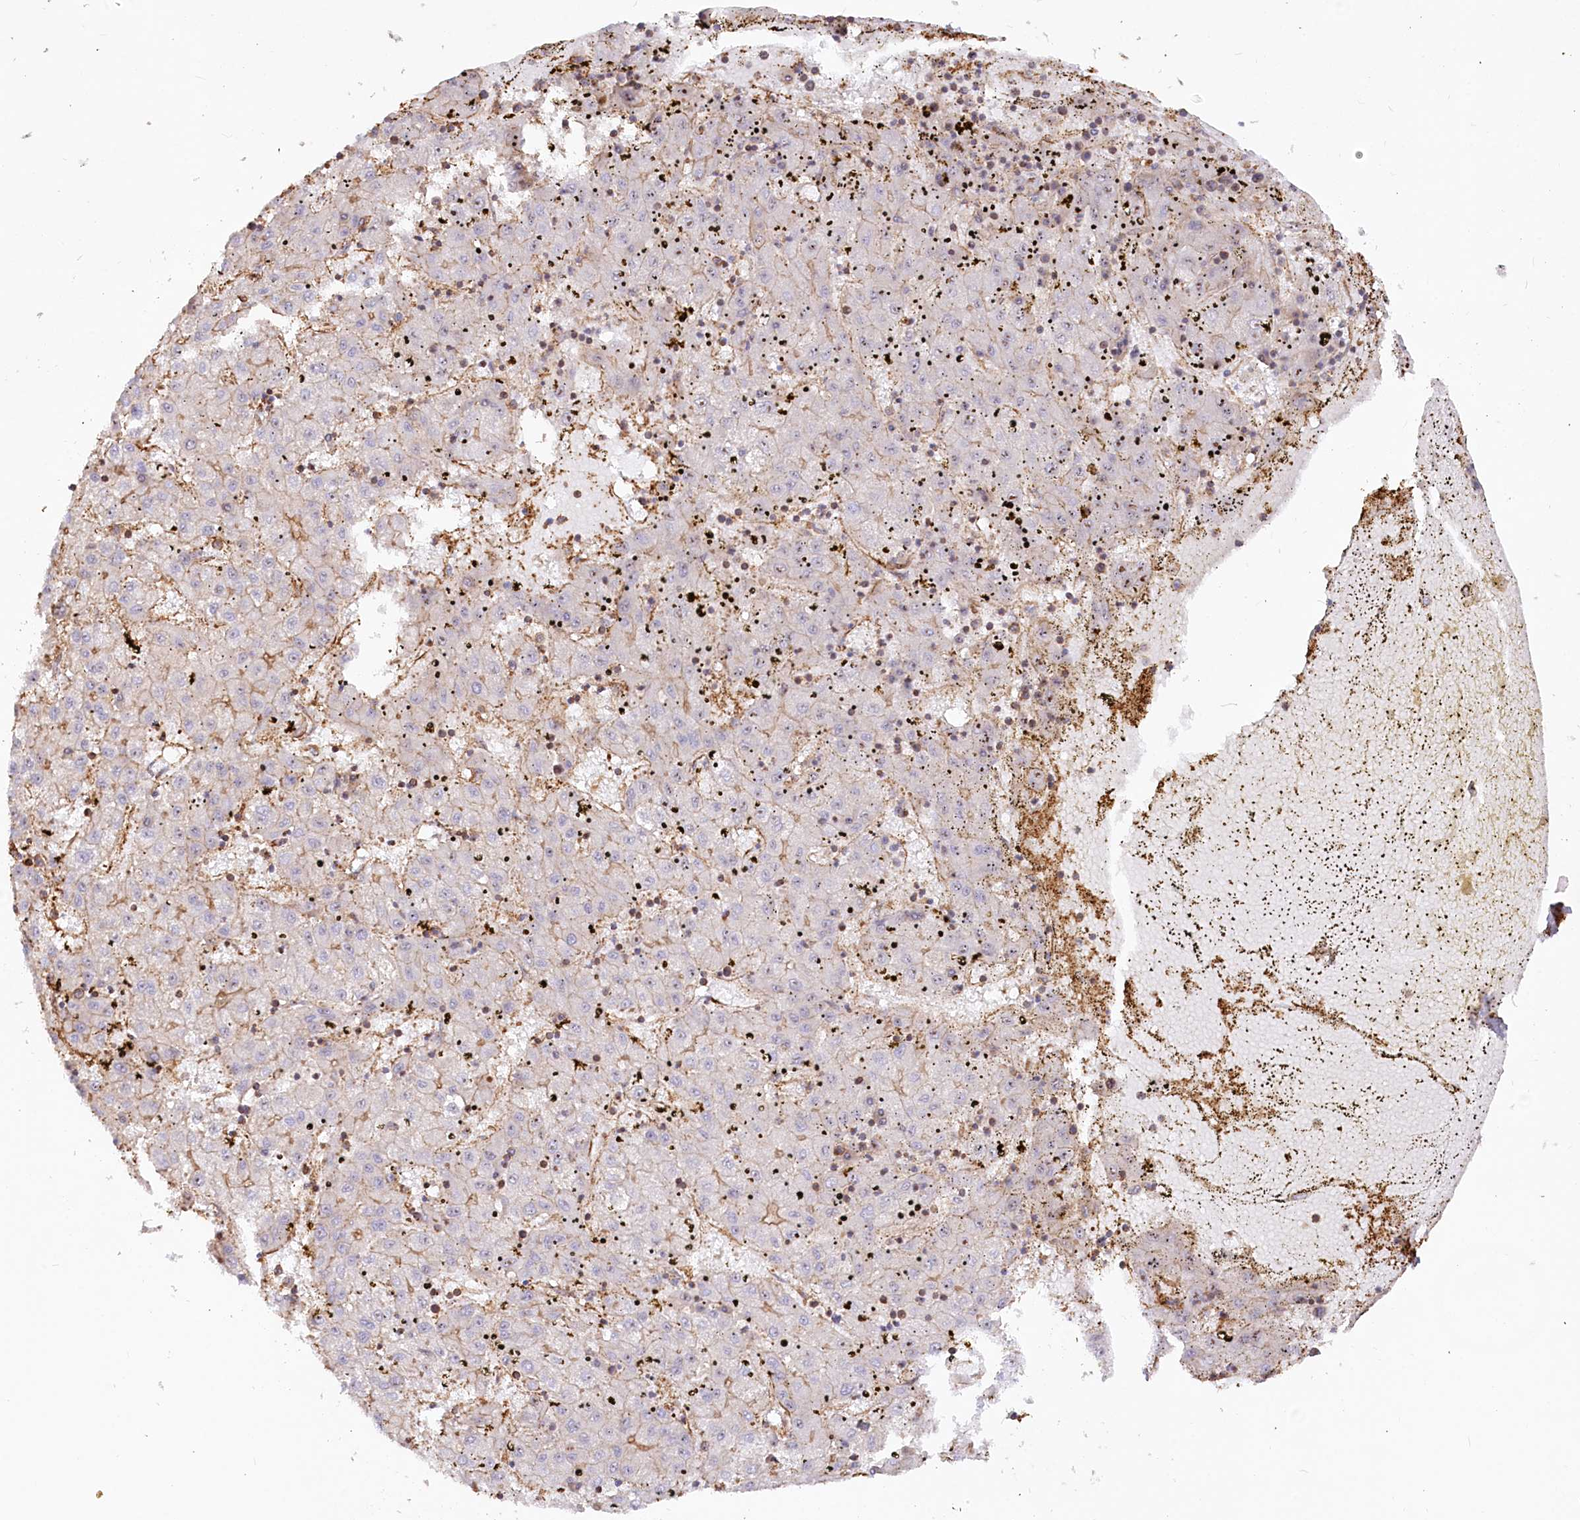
{"staining": {"intensity": "moderate", "quantity": "<25%", "location": "cytoplasmic/membranous"}, "tissue": "liver cancer", "cell_type": "Tumor cells", "image_type": "cancer", "snomed": [{"axis": "morphology", "description": "Carcinoma, Hepatocellular, NOS"}, {"axis": "topography", "description": "Liver"}], "caption": "Immunohistochemistry (IHC) (DAB (3,3'-diaminobenzidine)) staining of human hepatocellular carcinoma (liver) displays moderate cytoplasmic/membranous protein expression in about <25% of tumor cells. The staining was performed using DAB to visualize the protein expression in brown, while the nuclei were stained in blue with hematoxylin (Magnification: 20x).", "gene": "WDR36", "patient": {"sex": "male", "age": 72}}